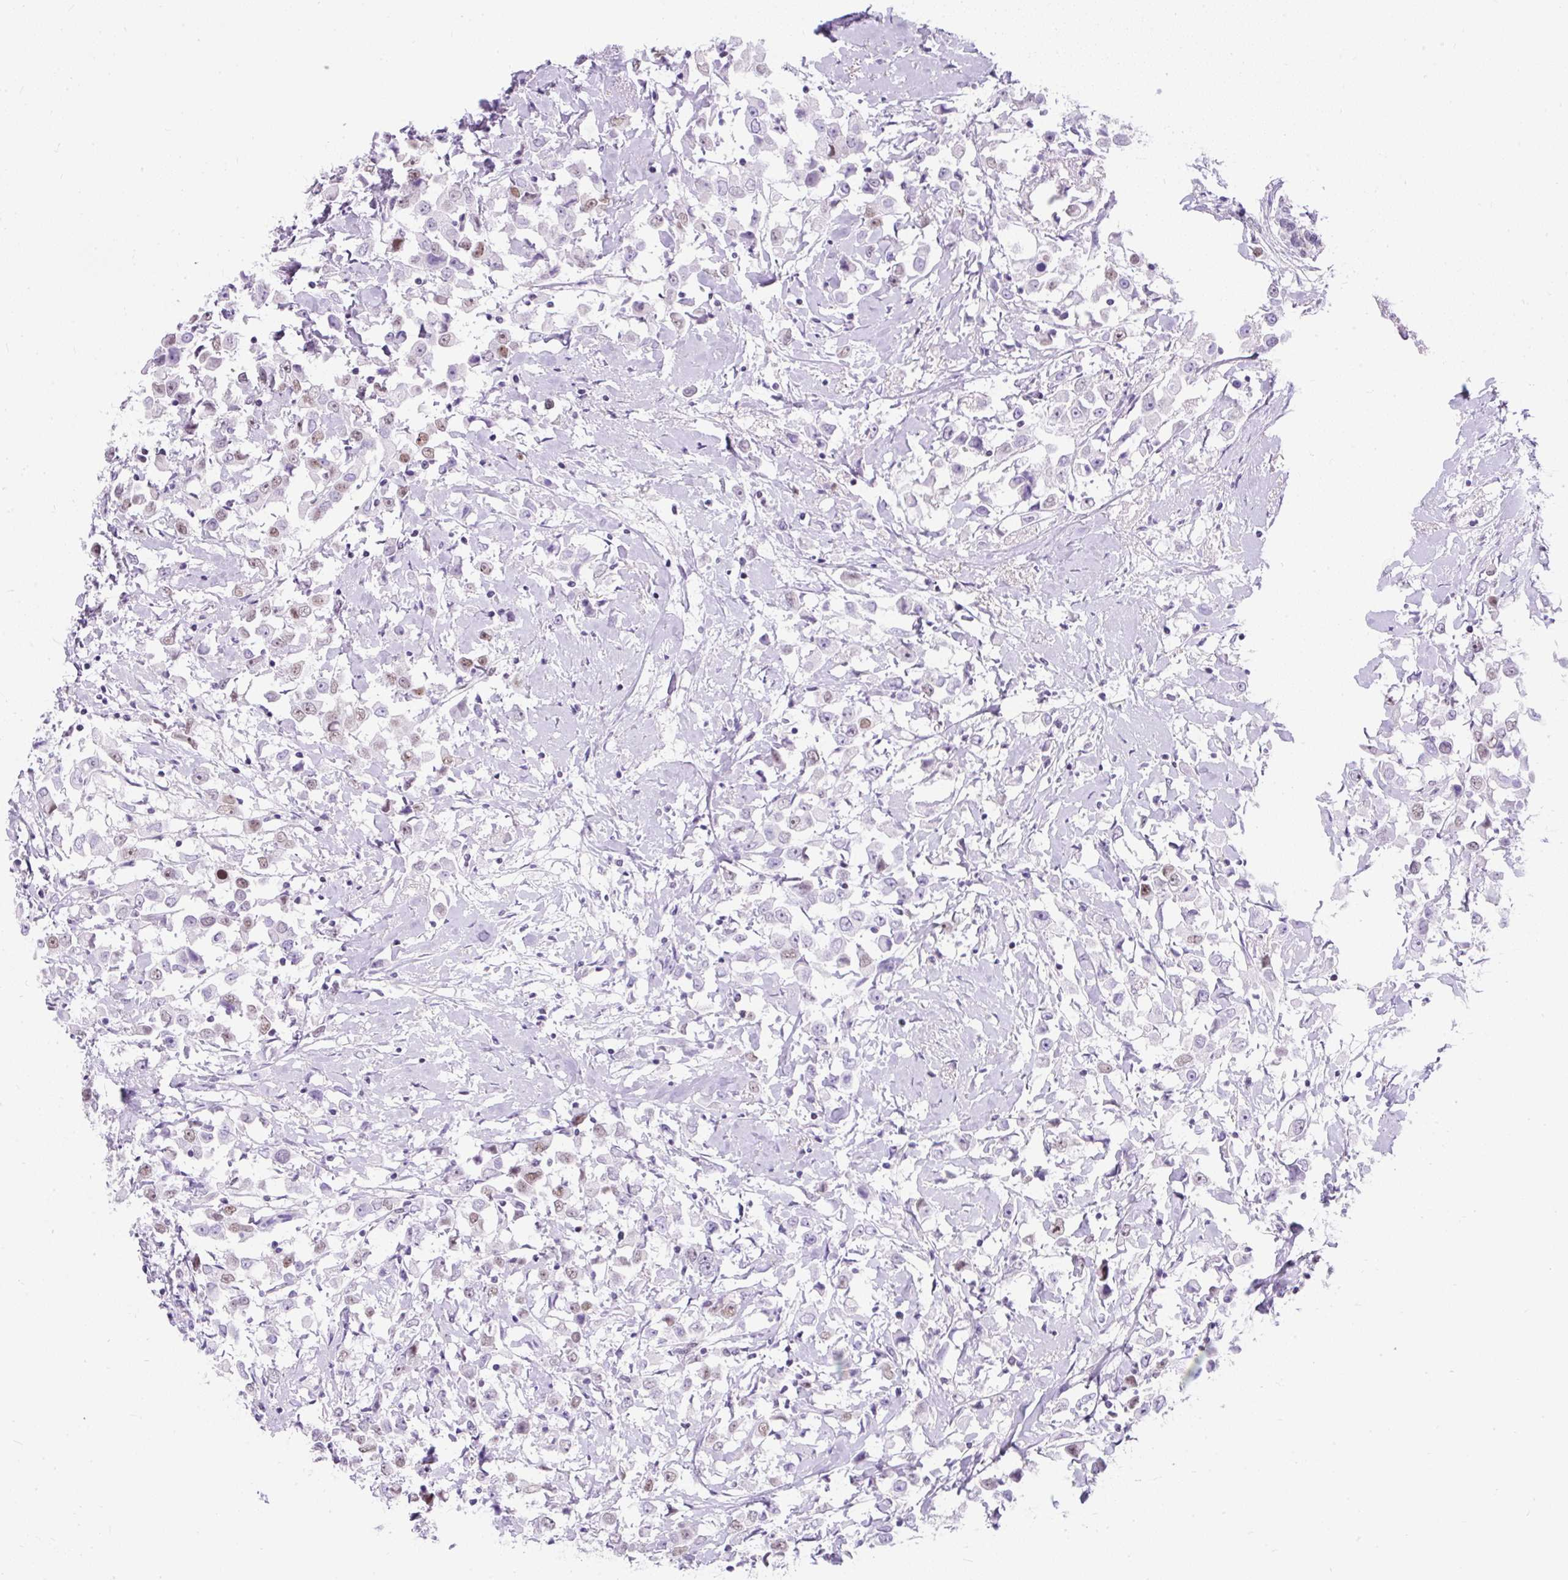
{"staining": {"intensity": "weak", "quantity": "<25%", "location": "nuclear"}, "tissue": "breast cancer", "cell_type": "Tumor cells", "image_type": "cancer", "snomed": [{"axis": "morphology", "description": "Duct carcinoma"}, {"axis": "topography", "description": "Breast"}], "caption": "Immunohistochemistry (IHC) micrograph of neoplastic tissue: human breast cancer stained with DAB (3,3'-diaminobenzidine) reveals no significant protein positivity in tumor cells.", "gene": "PLCXD2", "patient": {"sex": "female", "age": 61}}